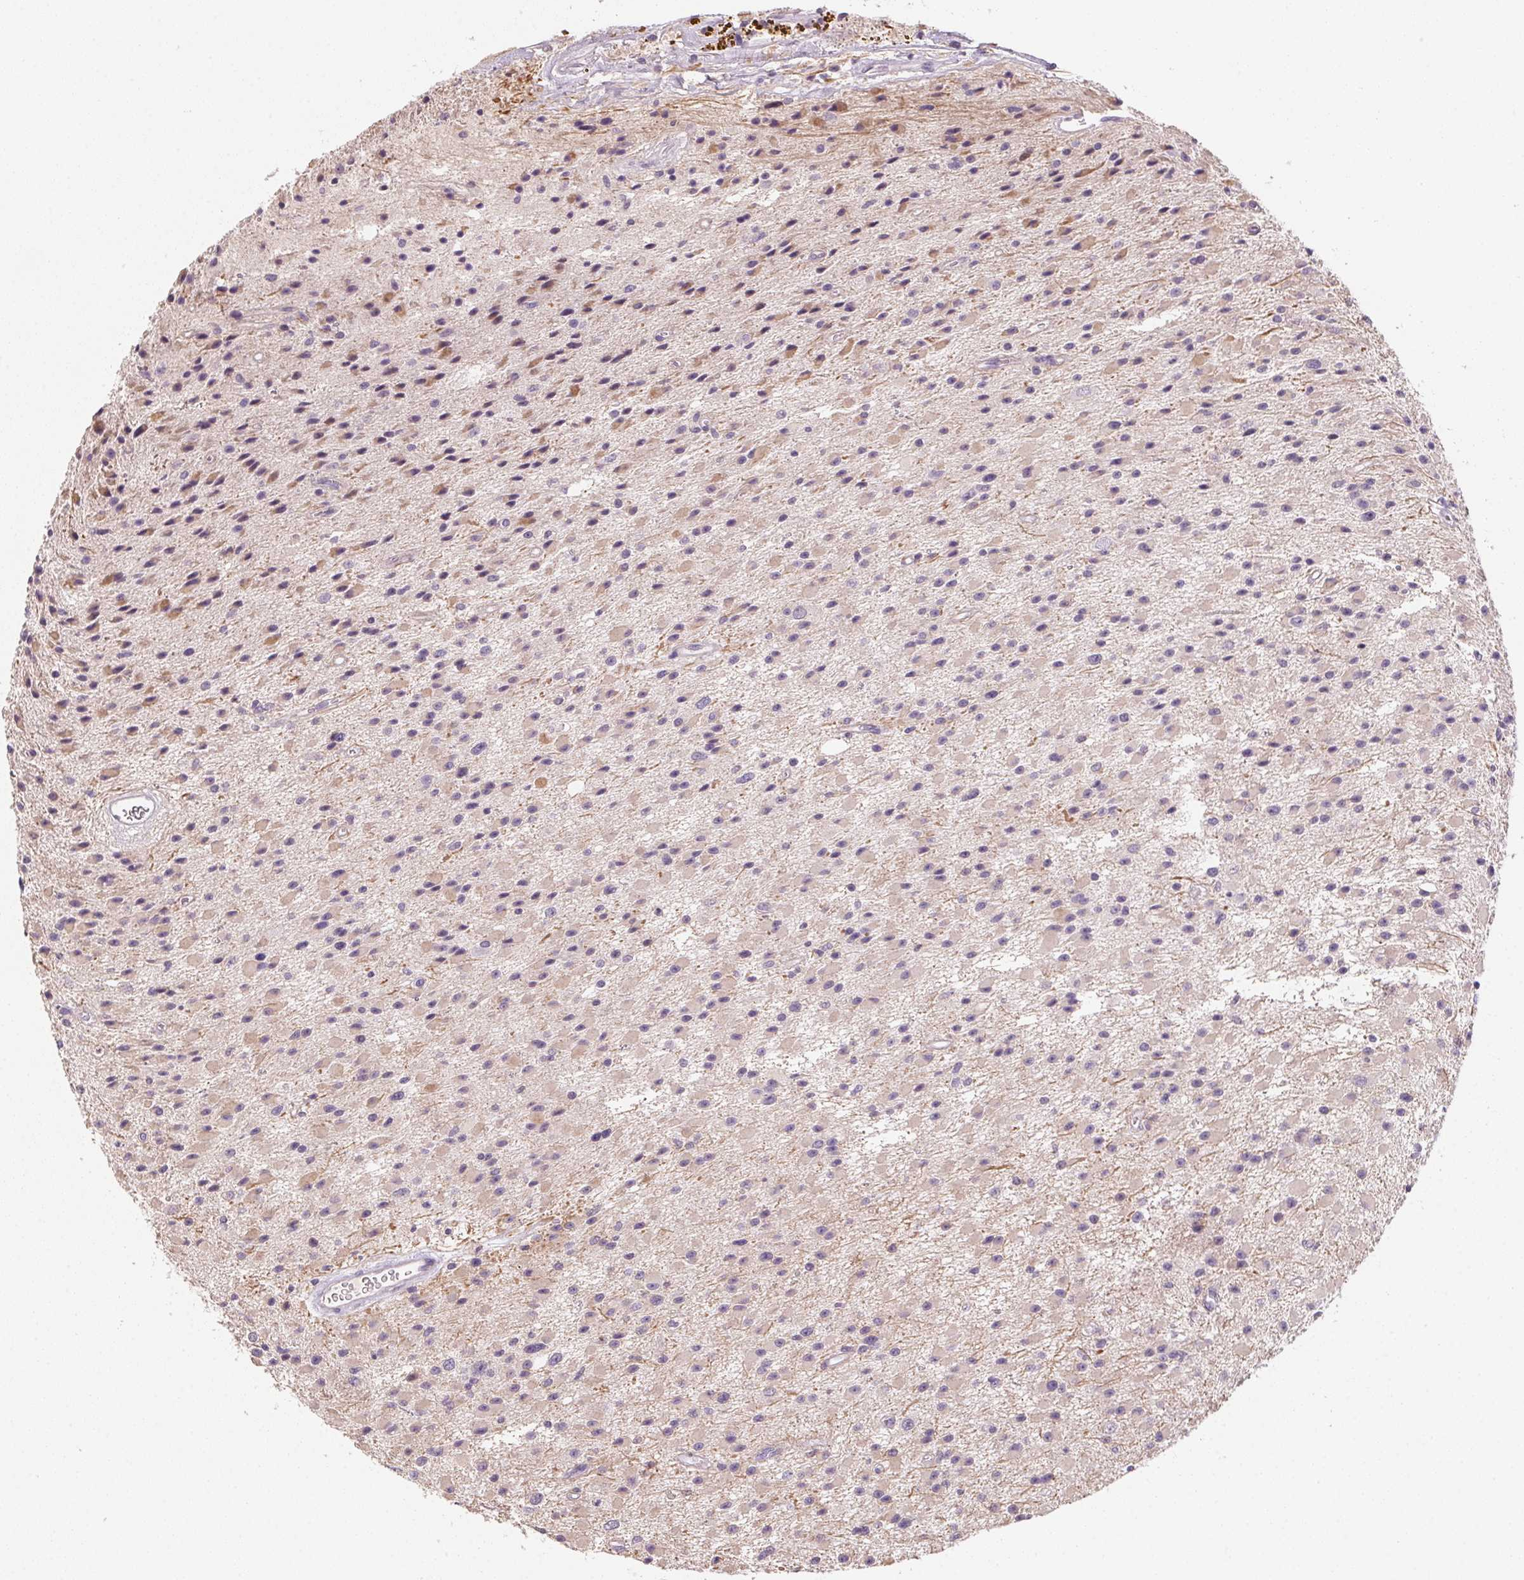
{"staining": {"intensity": "weak", "quantity": "<25%", "location": "cytoplasmic/membranous"}, "tissue": "glioma", "cell_type": "Tumor cells", "image_type": "cancer", "snomed": [{"axis": "morphology", "description": "Glioma, malignant, High grade"}, {"axis": "topography", "description": "Brain"}], "caption": "There is no significant staining in tumor cells of glioma.", "gene": "ALDH8A1", "patient": {"sex": "male", "age": 29}}